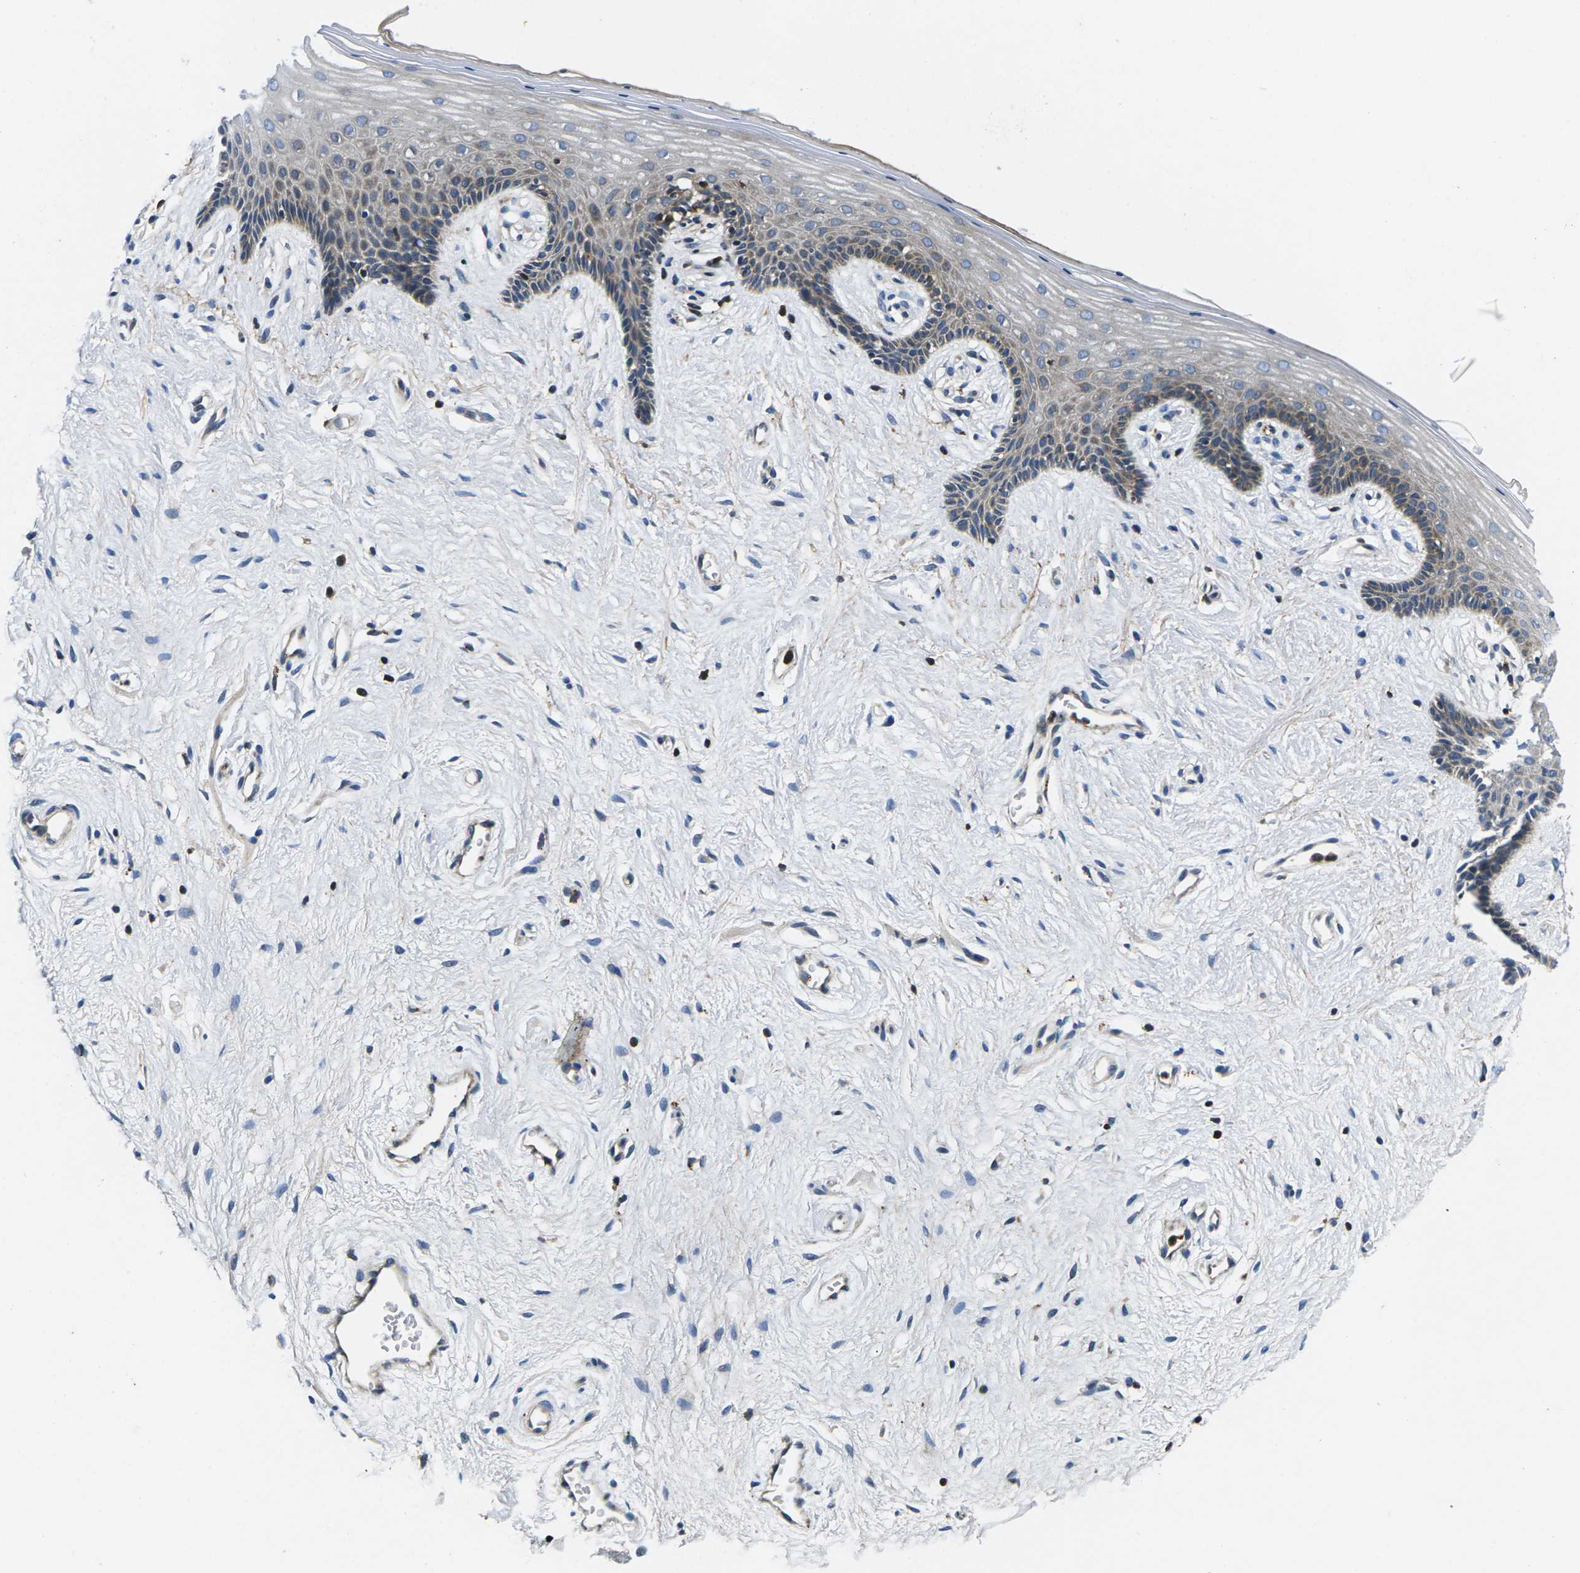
{"staining": {"intensity": "moderate", "quantity": "25%-75%", "location": "cytoplasmic/membranous"}, "tissue": "vagina", "cell_type": "Squamous epithelial cells", "image_type": "normal", "snomed": [{"axis": "morphology", "description": "Normal tissue, NOS"}, {"axis": "topography", "description": "Vagina"}], "caption": "Immunohistochemistry (IHC) (DAB) staining of benign vagina displays moderate cytoplasmic/membranous protein staining in approximately 25%-75% of squamous epithelial cells.", "gene": "PLCE1", "patient": {"sex": "female", "age": 44}}